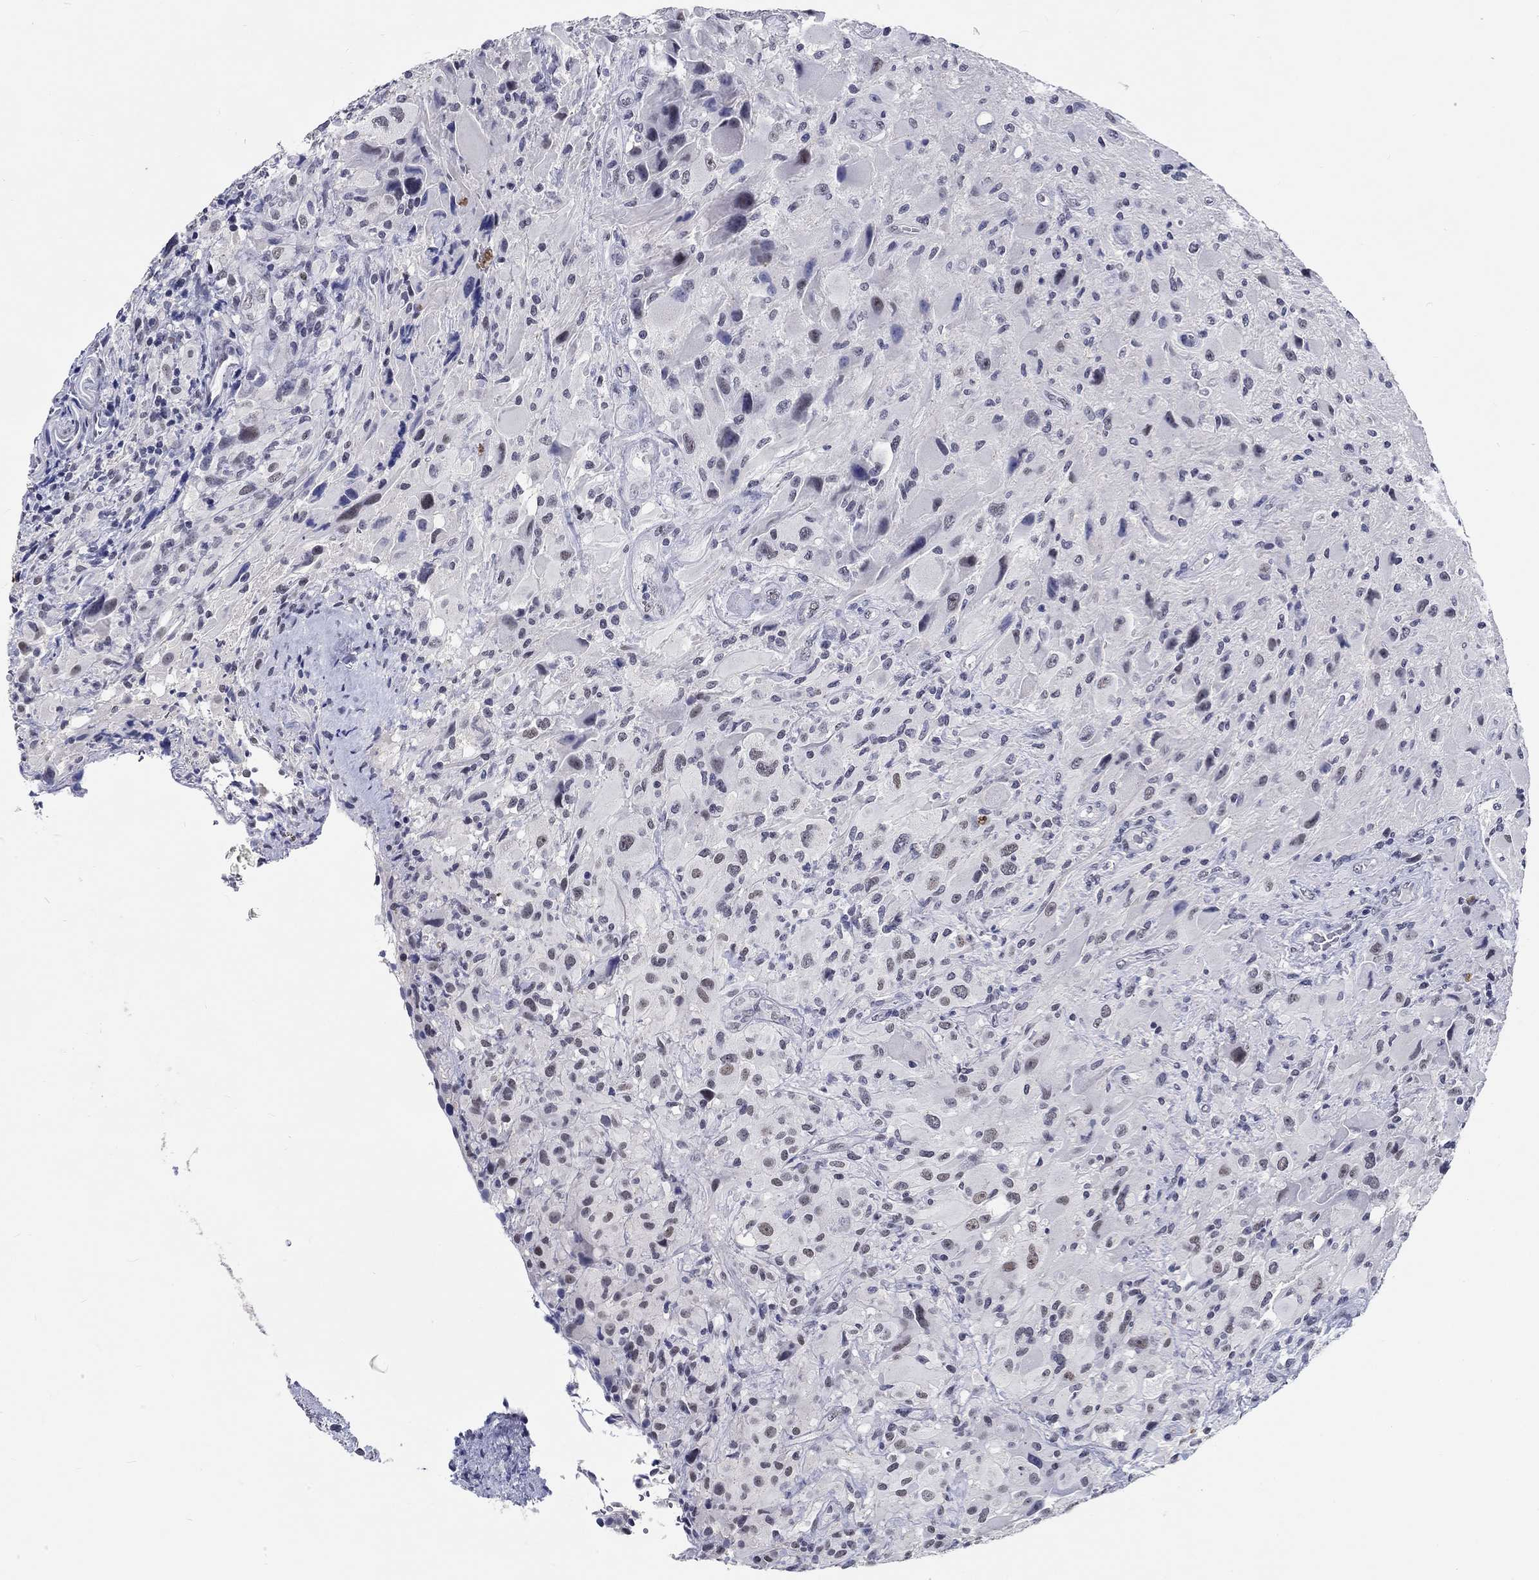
{"staining": {"intensity": "negative", "quantity": "none", "location": "none"}, "tissue": "glioma", "cell_type": "Tumor cells", "image_type": "cancer", "snomed": [{"axis": "morphology", "description": "Glioma, malignant, High grade"}, {"axis": "topography", "description": "Cerebral cortex"}], "caption": "IHC of glioma reveals no positivity in tumor cells.", "gene": "GRIN1", "patient": {"sex": "male", "age": 35}}